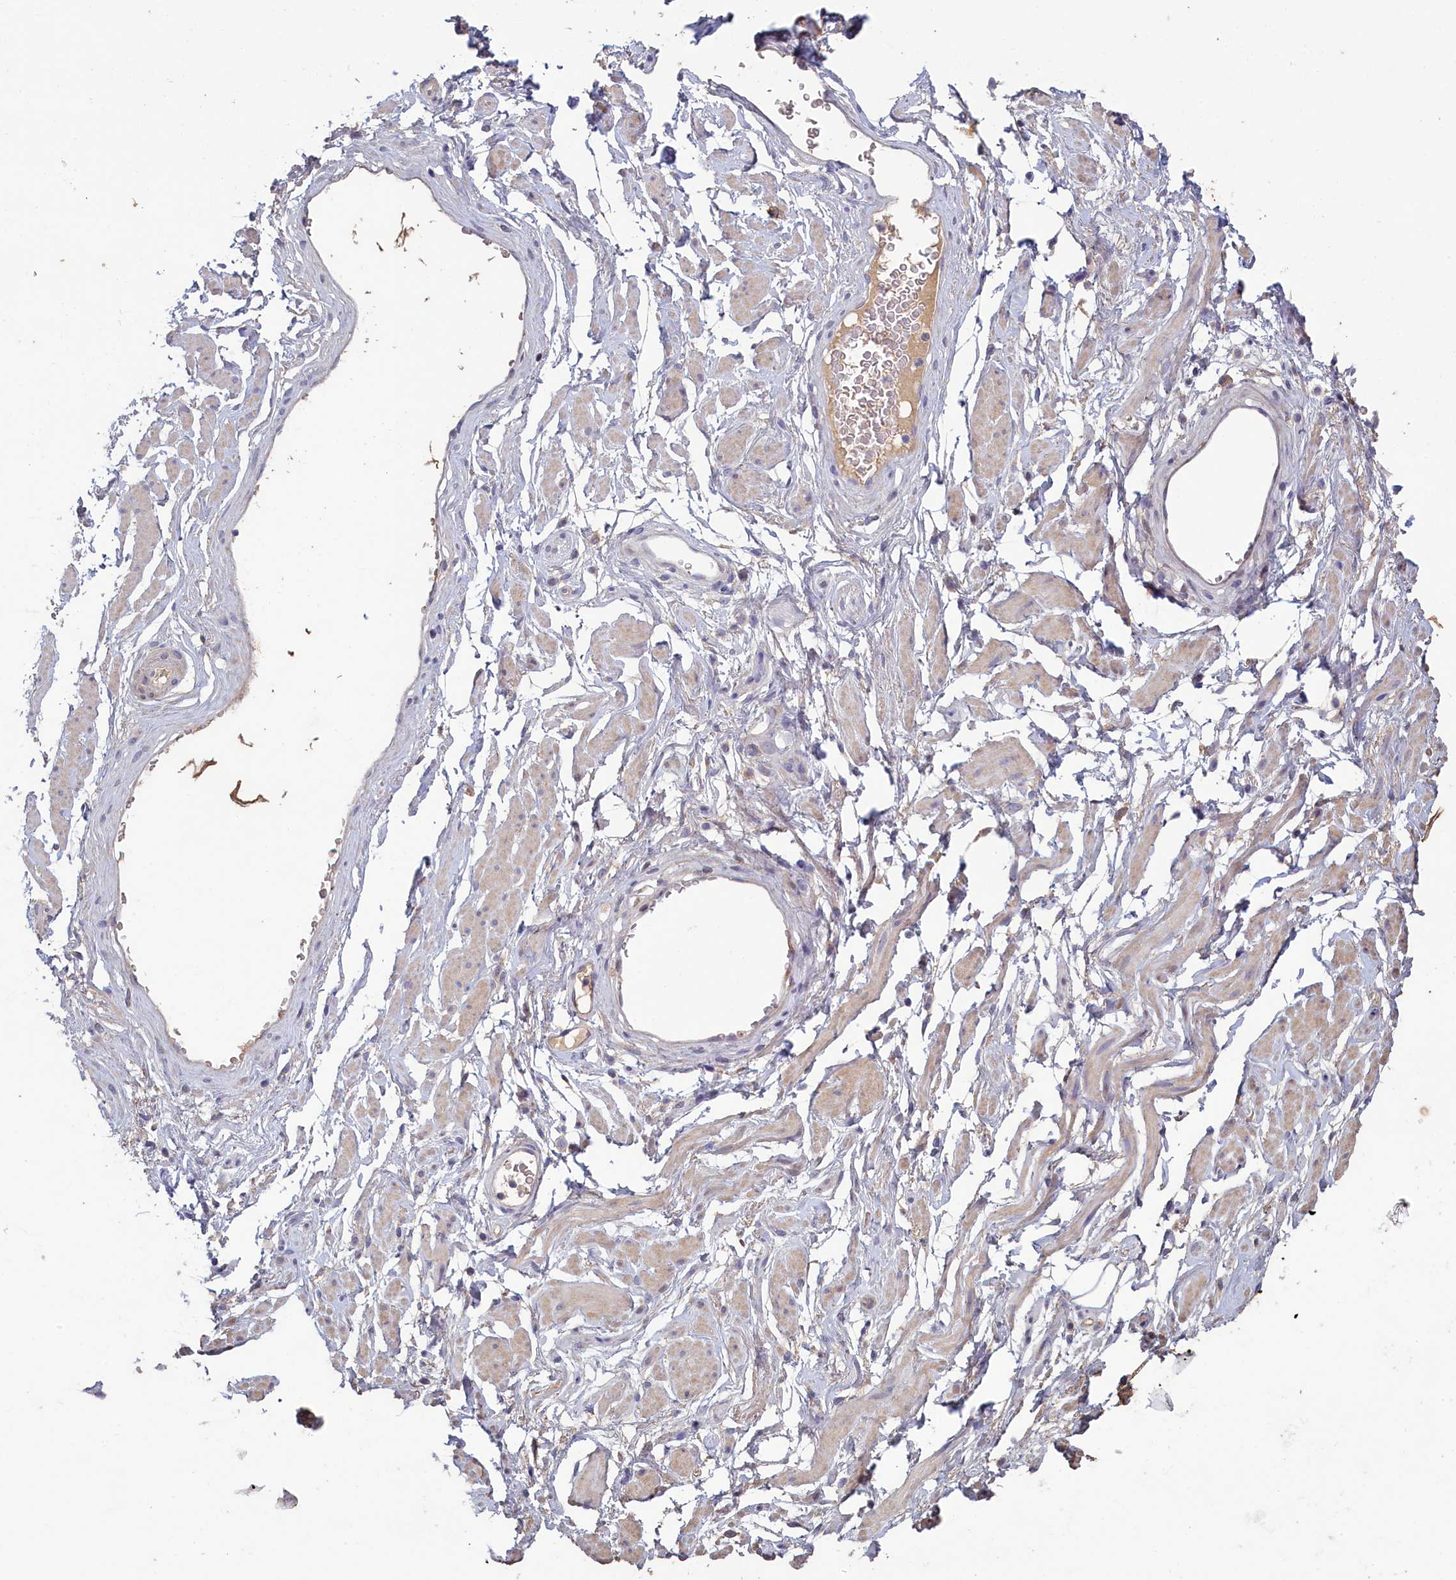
{"staining": {"intensity": "negative", "quantity": "none", "location": "none"}, "tissue": "adipose tissue", "cell_type": "Adipocytes", "image_type": "normal", "snomed": [{"axis": "morphology", "description": "Normal tissue, NOS"}, {"axis": "morphology", "description": "Adenocarcinoma, NOS"}, {"axis": "topography", "description": "Rectum"}, {"axis": "topography", "description": "Vagina"}, {"axis": "topography", "description": "Peripheral nerve tissue"}], "caption": "This is a photomicrograph of immunohistochemistry (IHC) staining of unremarkable adipose tissue, which shows no staining in adipocytes.", "gene": "ATF7IP2", "patient": {"sex": "female", "age": 71}}